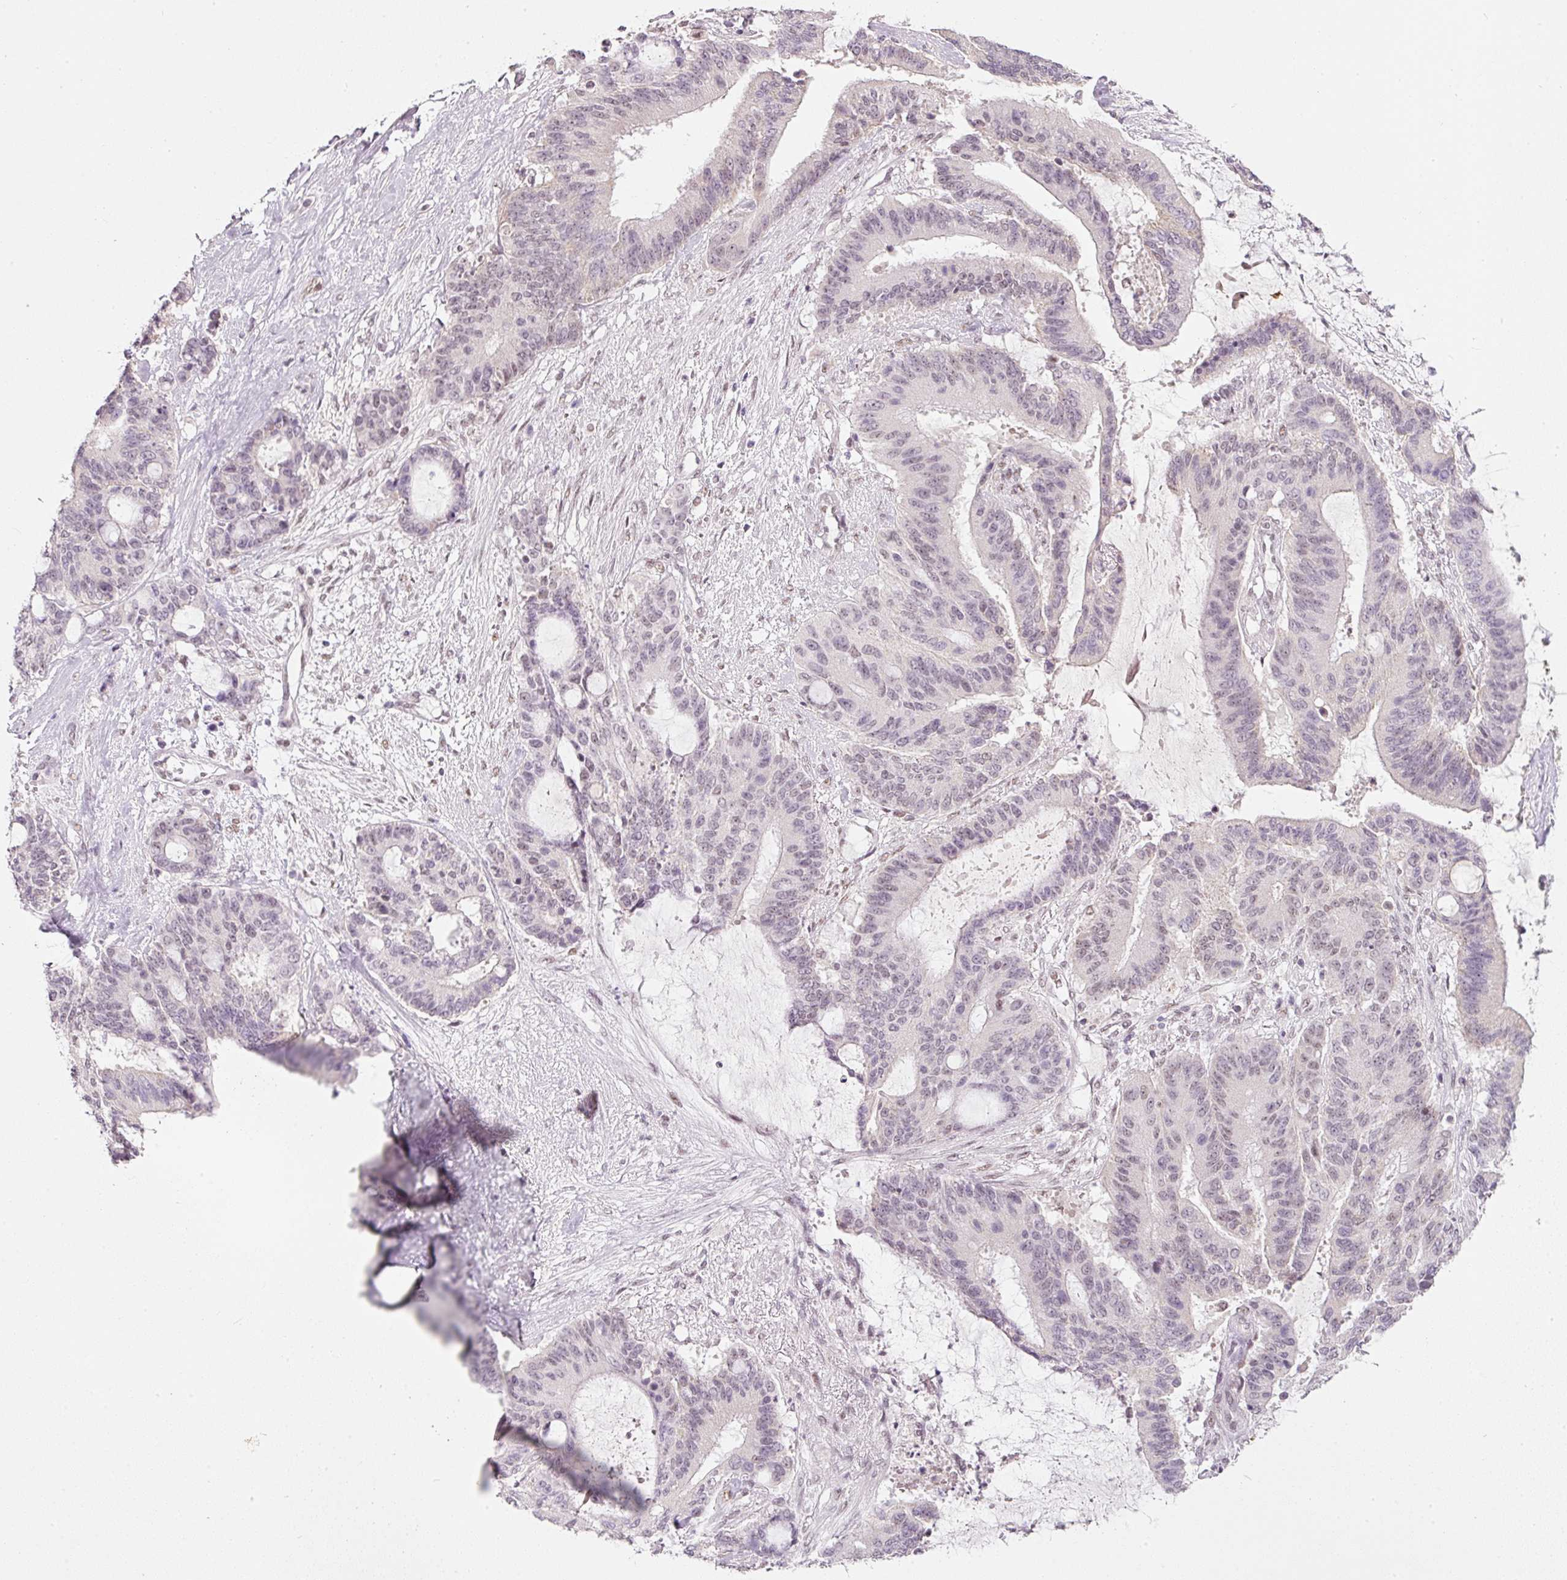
{"staining": {"intensity": "negative", "quantity": "none", "location": "none"}, "tissue": "liver cancer", "cell_type": "Tumor cells", "image_type": "cancer", "snomed": [{"axis": "morphology", "description": "Normal tissue, NOS"}, {"axis": "morphology", "description": "Cholangiocarcinoma"}, {"axis": "topography", "description": "Liver"}, {"axis": "topography", "description": "Peripheral nerve tissue"}], "caption": "Micrograph shows no protein positivity in tumor cells of cholangiocarcinoma (liver) tissue.", "gene": "FSTL3", "patient": {"sex": "female", "age": 73}}